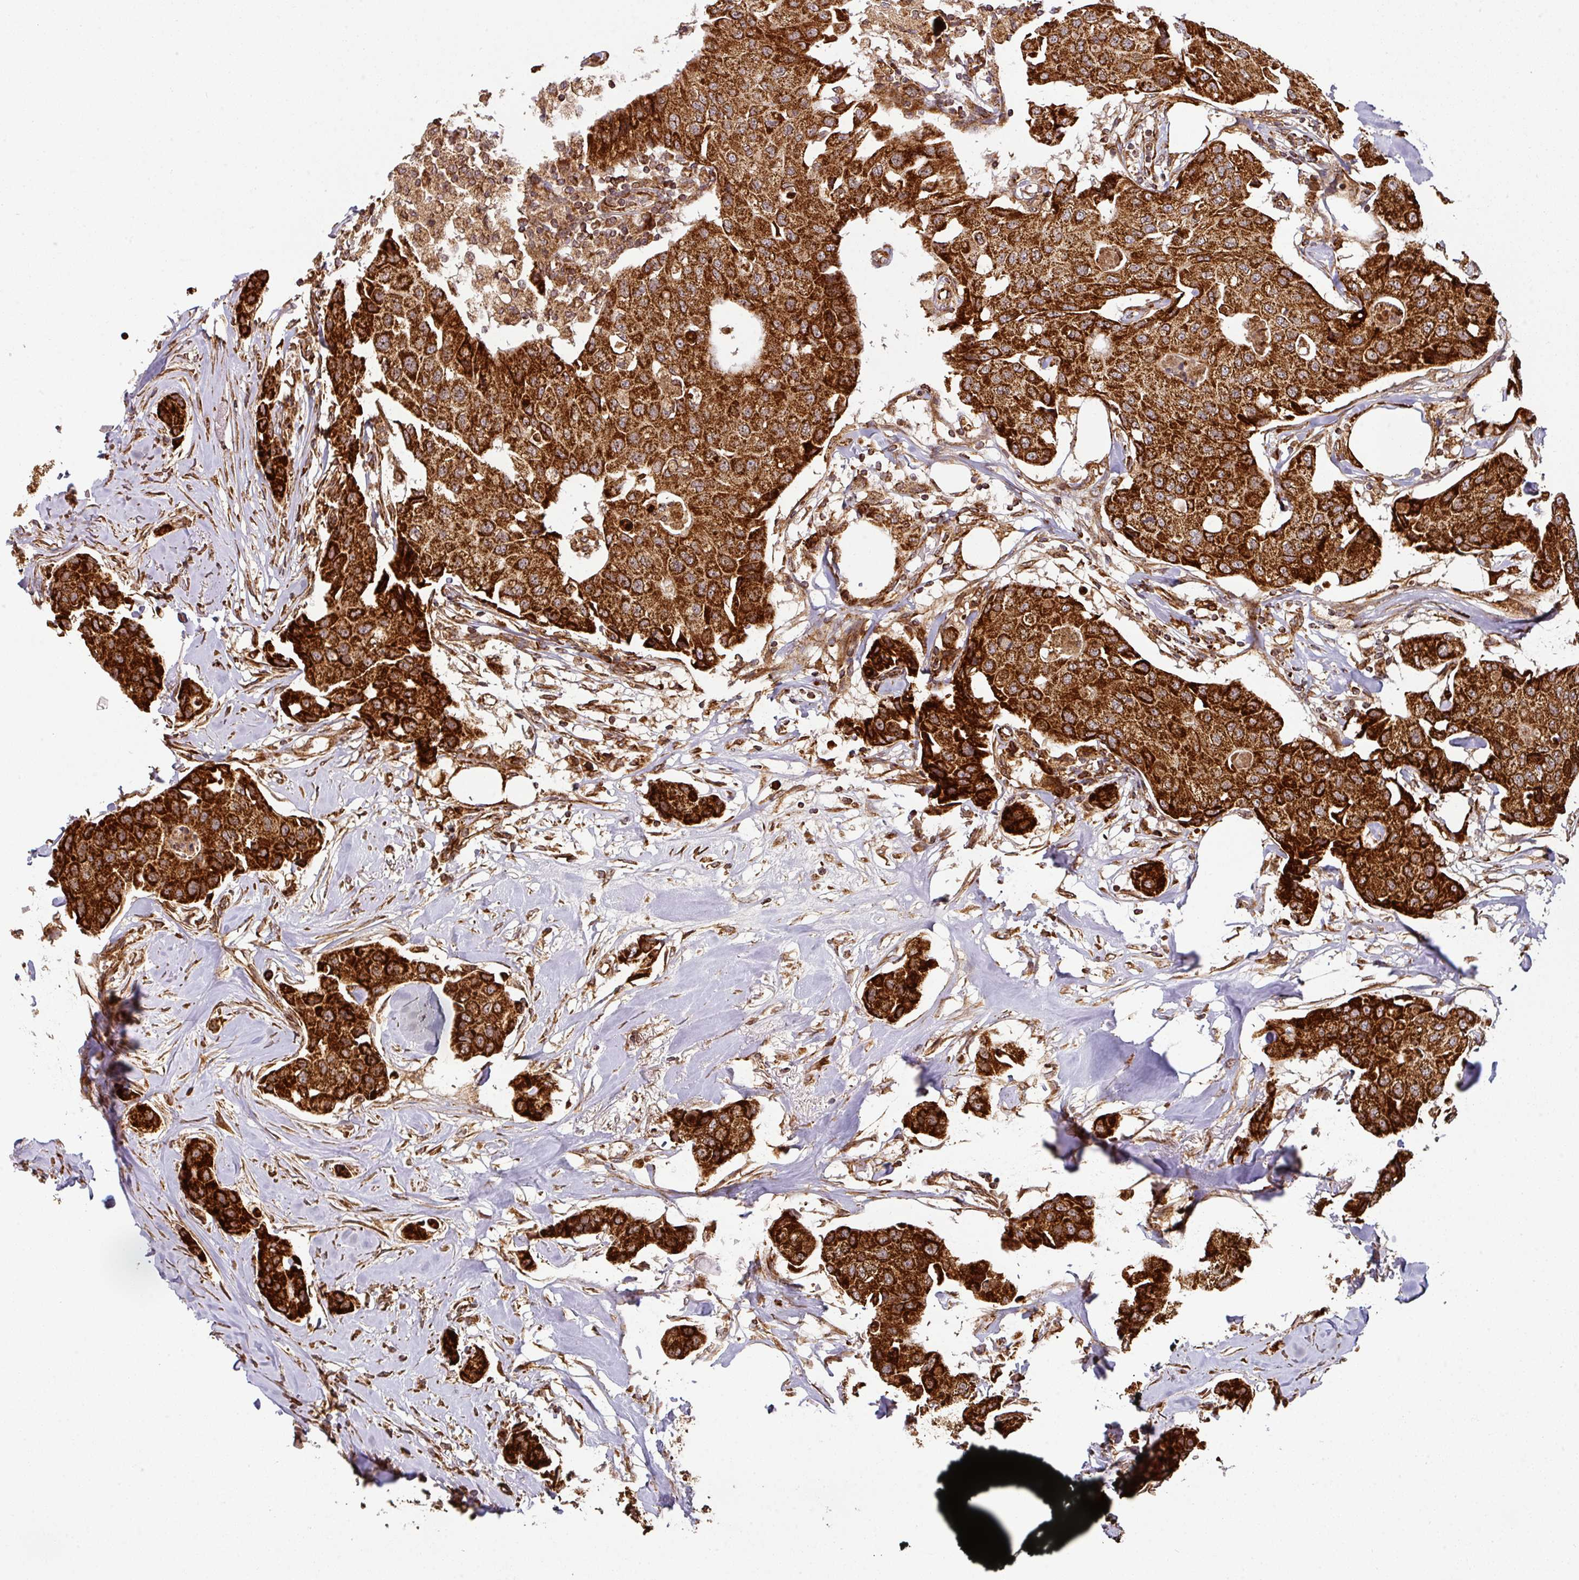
{"staining": {"intensity": "strong", "quantity": ">75%", "location": "cytoplasmic/membranous"}, "tissue": "breast cancer", "cell_type": "Tumor cells", "image_type": "cancer", "snomed": [{"axis": "morphology", "description": "Duct carcinoma"}, {"axis": "topography", "description": "Breast"}], "caption": "This histopathology image displays immunohistochemistry staining of human breast cancer (intraductal carcinoma), with high strong cytoplasmic/membranous positivity in approximately >75% of tumor cells.", "gene": "TRAP1", "patient": {"sex": "female", "age": 80}}